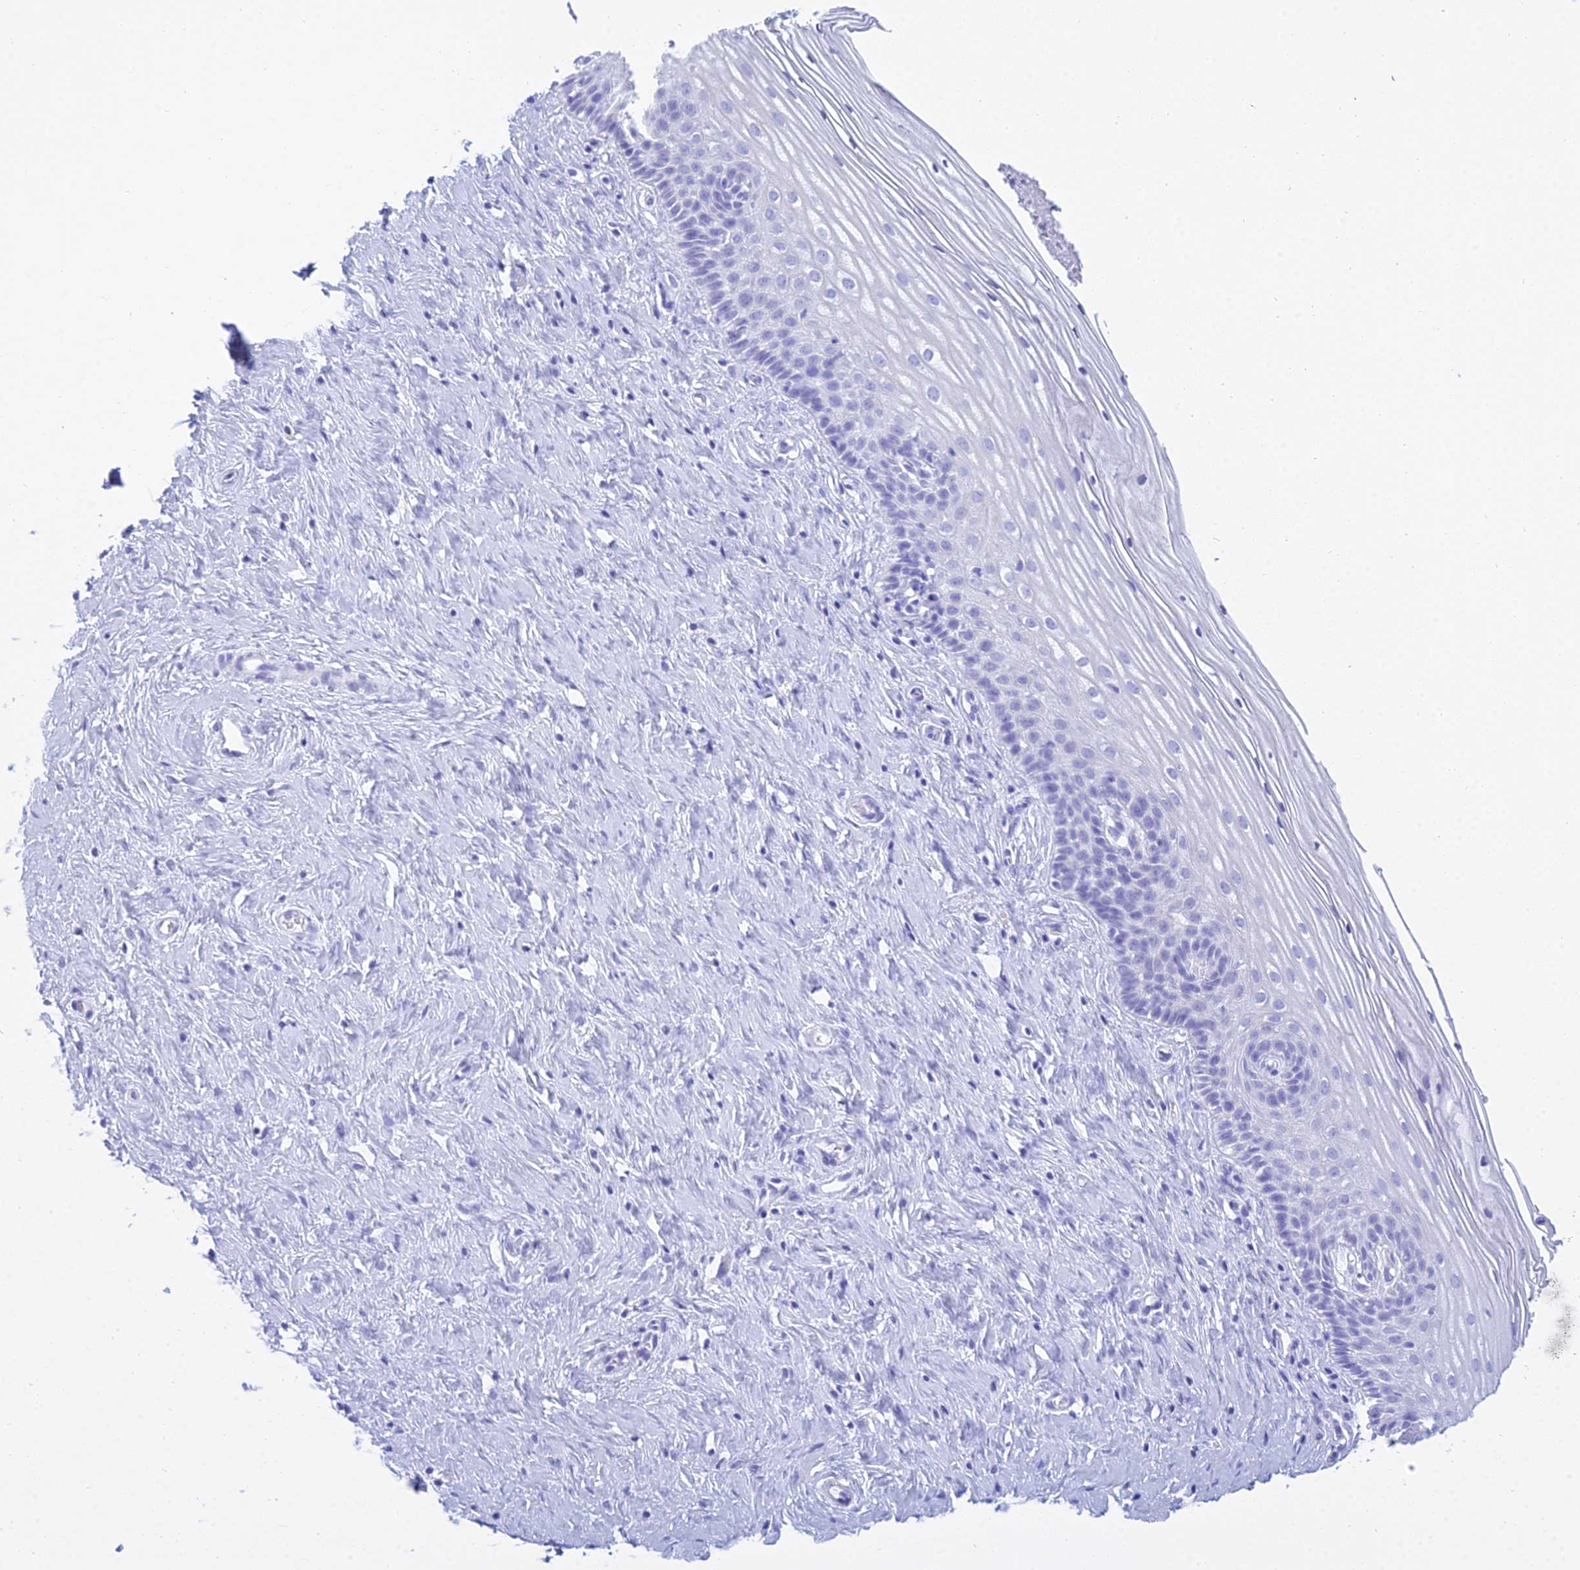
{"staining": {"intensity": "negative", "quantity": "none", "location": "none"}, "tissue": "cervix", "cell_type": "Glandular cells", "image_type": "normal", "snomed": [{"axis": "morphology", "description": "Normal tissue, NOS"}, {"axis": "topography", "description": "Cervix"}], "caption": "Immunohistochemistry photomicrograph of normal human cervix stained for a protein (brown), which demonstrates no positivity in glandular cells.", "gene": "PATE4", "patient": {"sex": "female", "age": 33}}